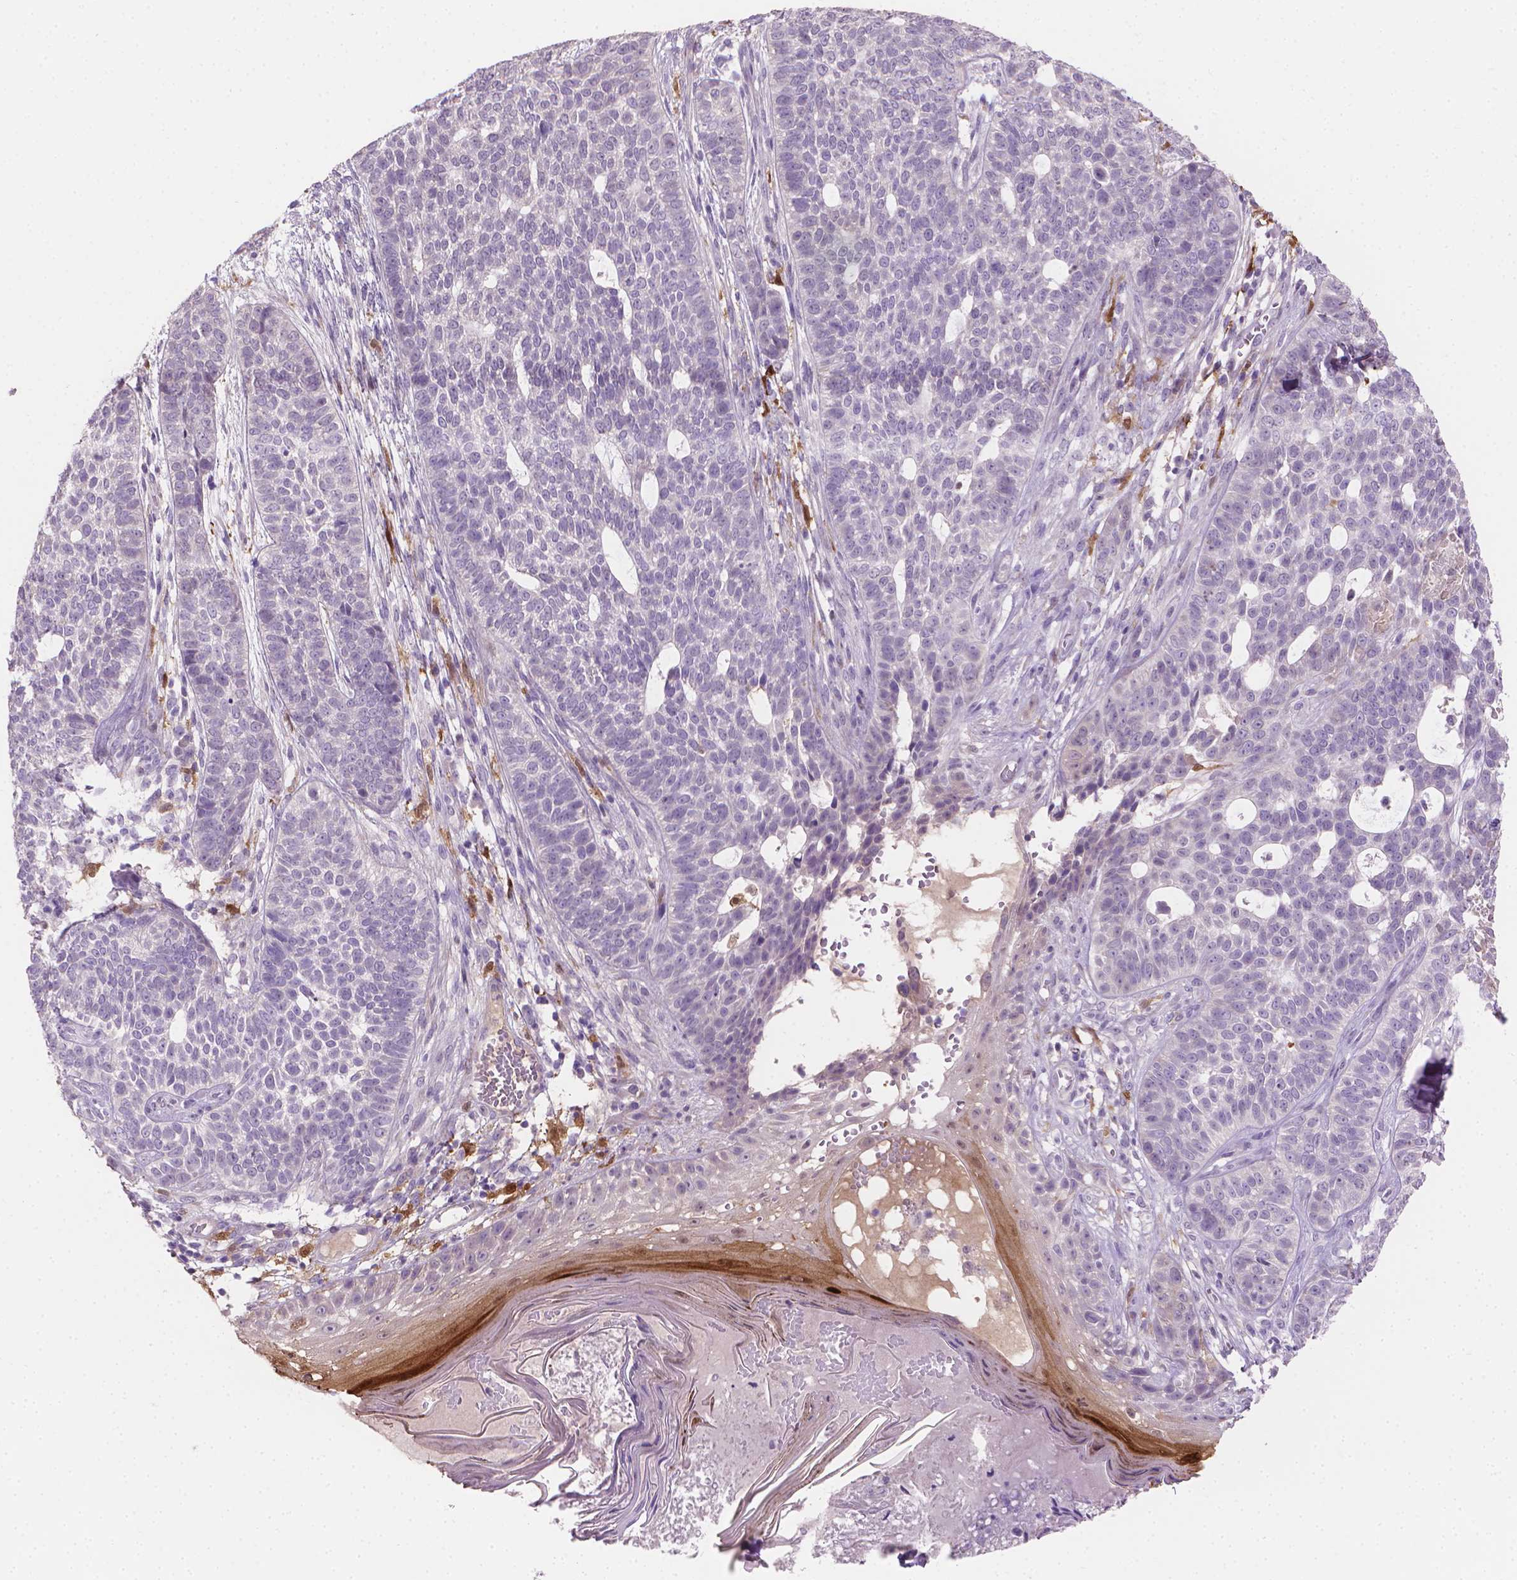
{"staining": {"intensity": "negative", "quantity": "none", "location": "none"}, "tissue": "skin cancer", "cell_type": "Tumor cells", "image_type": "cancer", "snomed": [{"axis": "morphology", "description": "Basal cell carcinoma"}, {"axis": "topography", "description": "Skin"}], "caption": "High magnification brightfield microscopy of basal cell carcinoma (skin) stained with DAB (brown) and counterstained with hematoxylin (blue): tumor cells show no significant expression.", "gene": "GSDMA", "patient": {"sex": "female", "age": 69}}